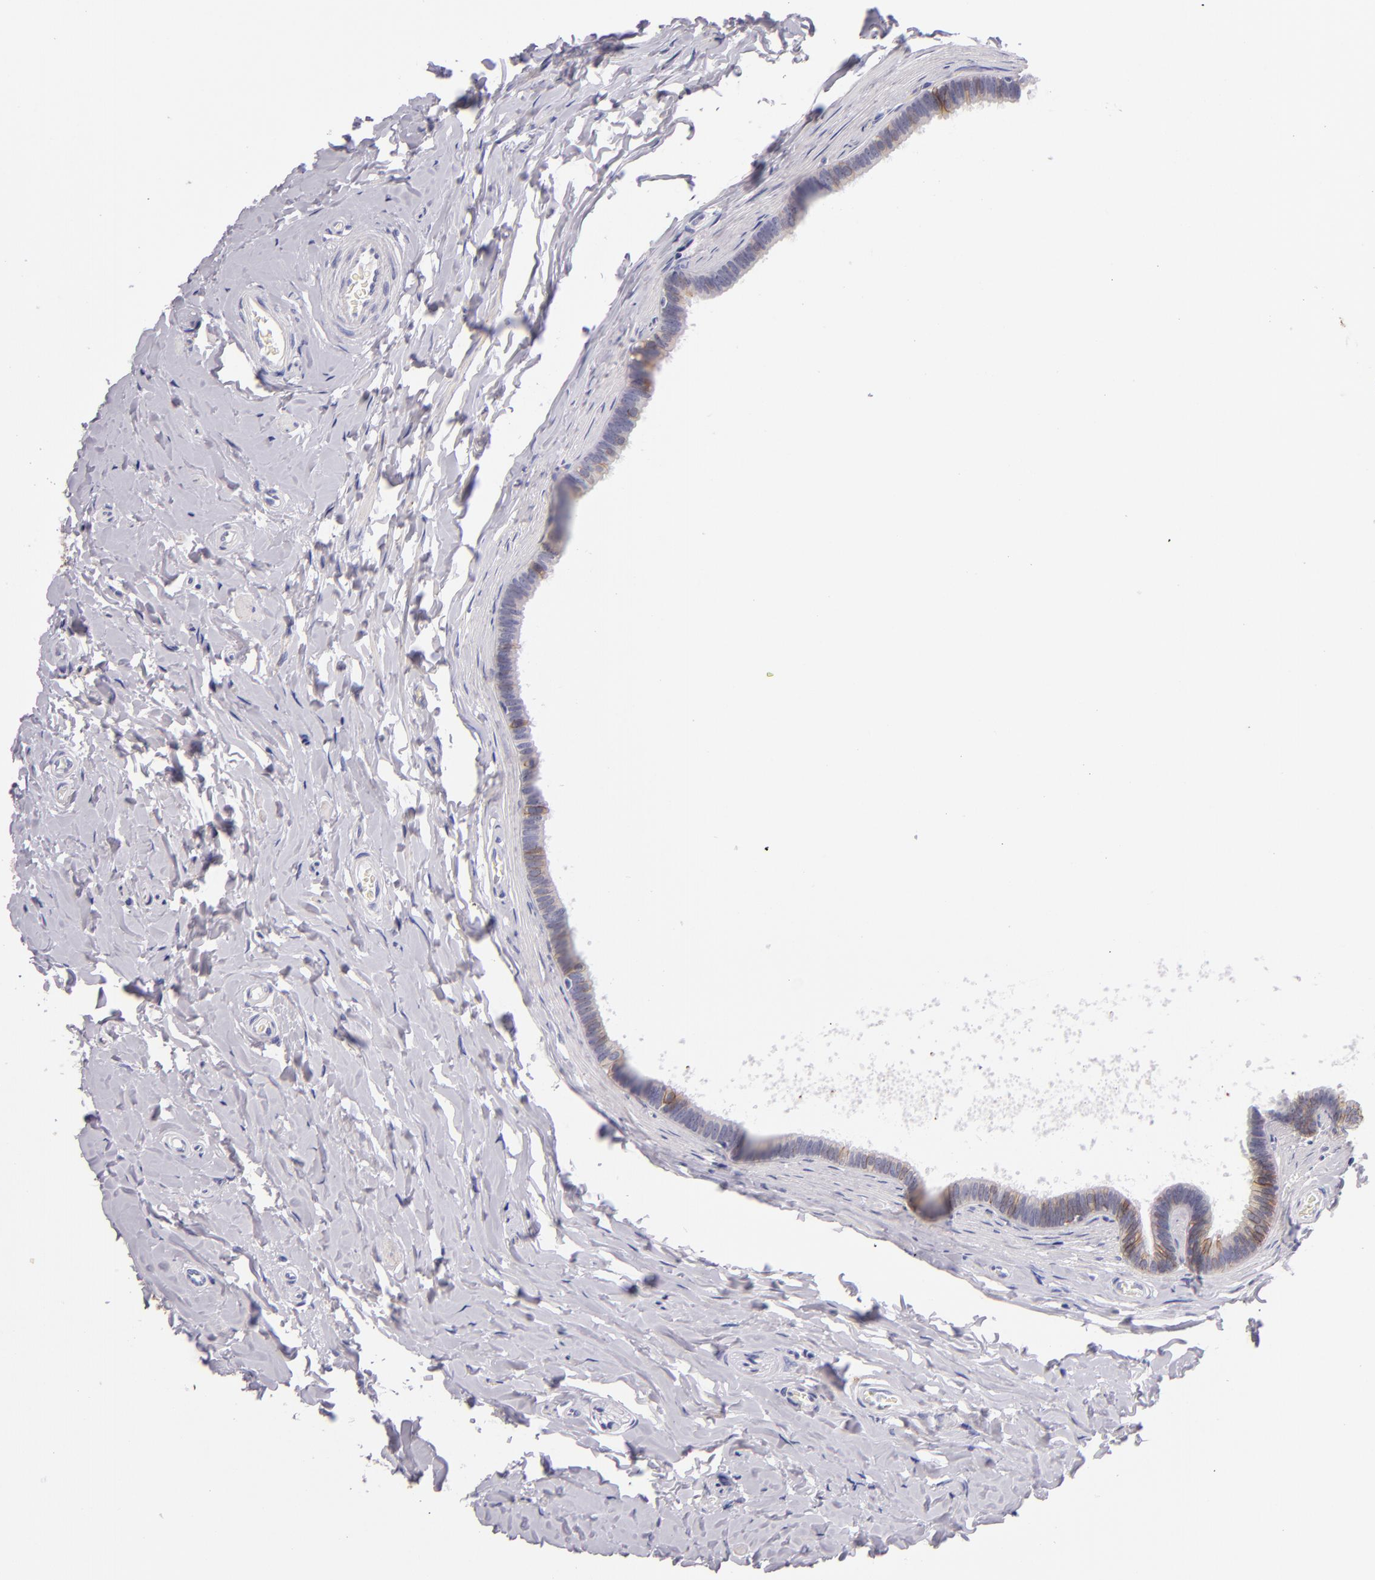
{"staining": {"intensity": "moderate", "quantity": ">75%", "location": "cytoplasmic/membranous"}, "tissue": "epididymis", "cell_type": "Glandular cells", "image_type": "normal", "snomed": [{"axis": "morphology", "description": "Normal tissue, NOS"}, {"axis": "topography", "description": "Epididymis"}], "caption": "The photomicrograph exhibits immunohistochemical staining of normal epididymis. There is moderate cytoplasmic/membranous staining is appreciated in approximately >75% of glandular cells.", "gene": "CDH3", "patient": {"sex": "male", "age": 26}}